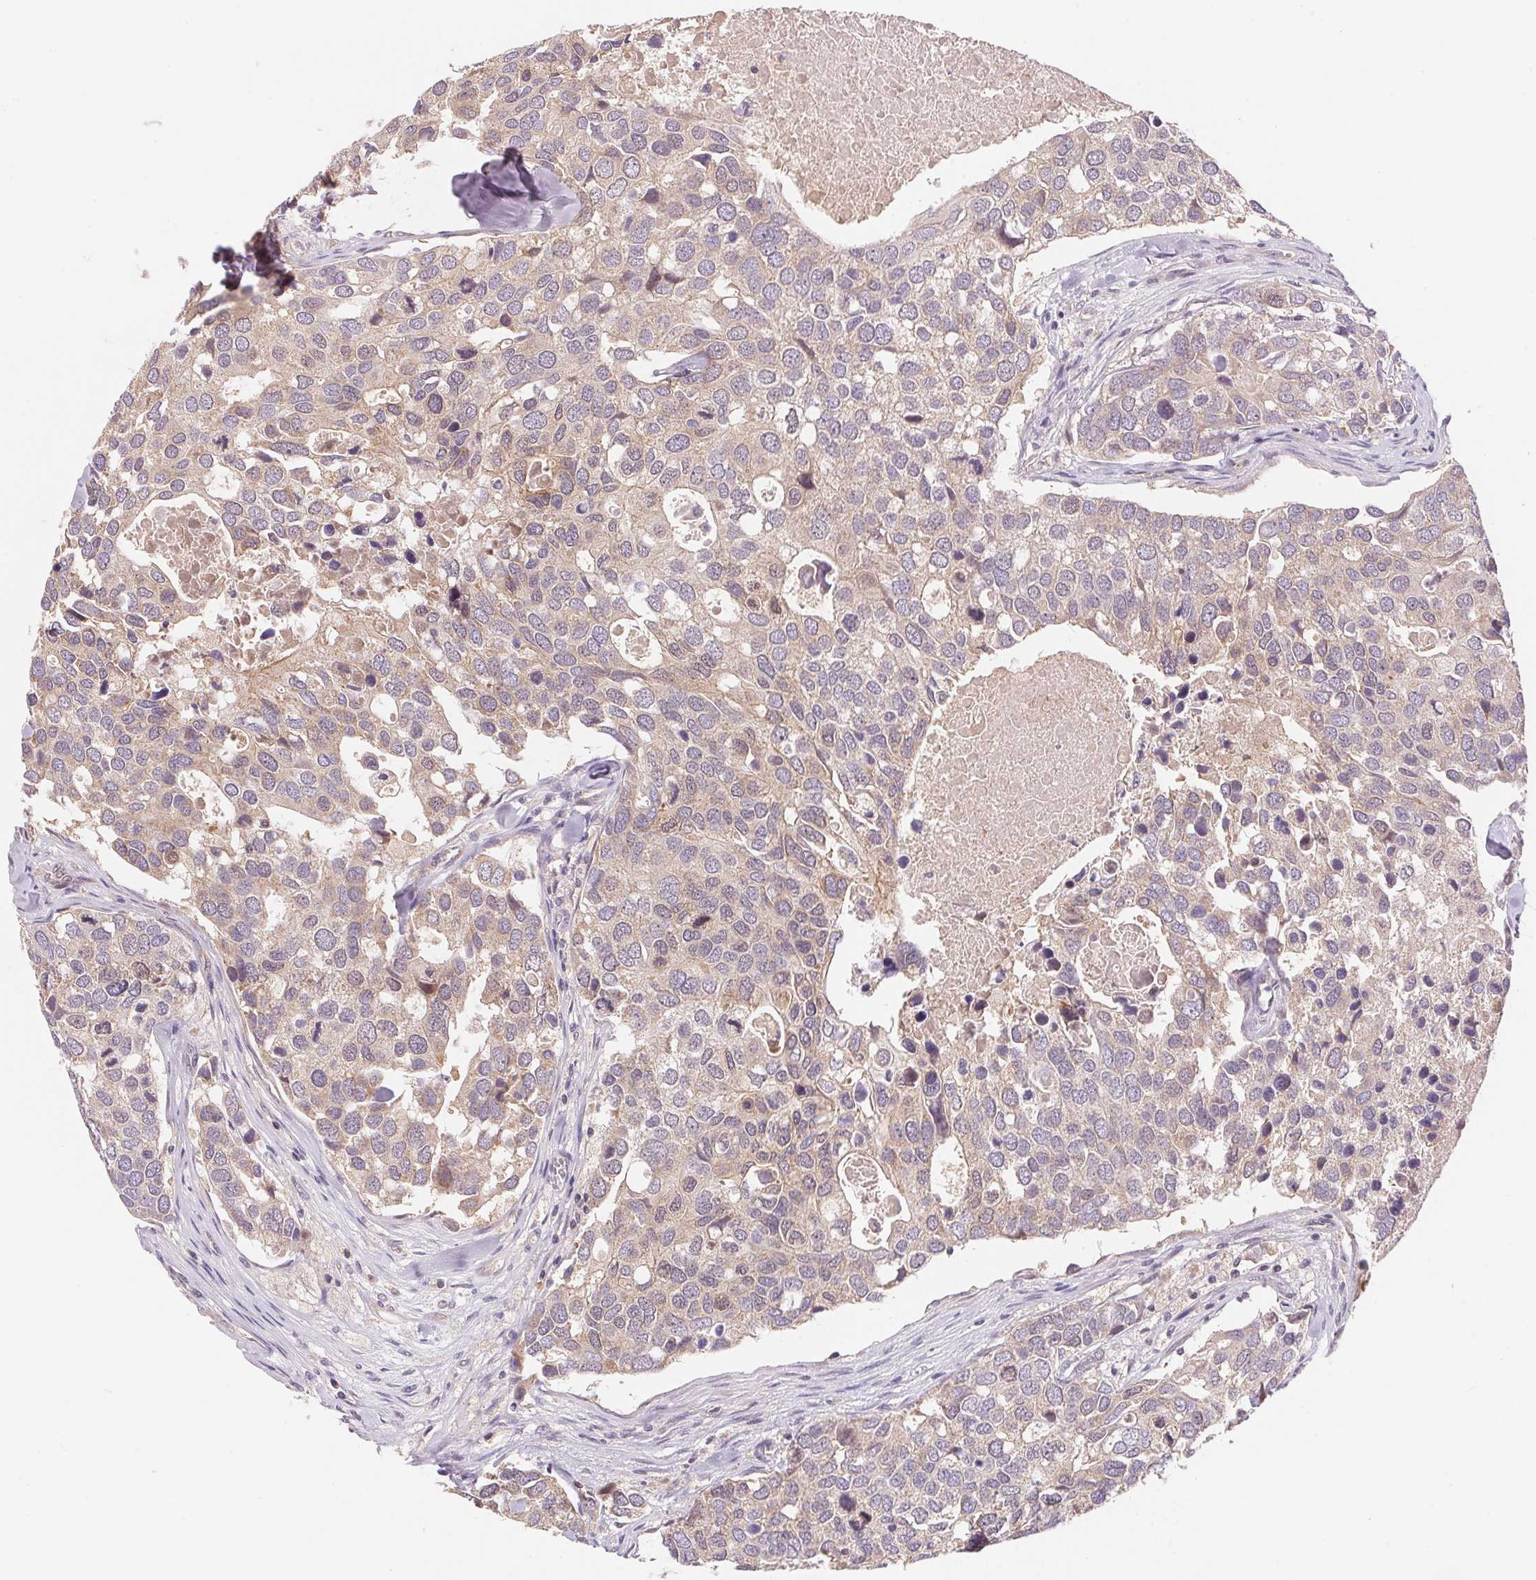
{"staining": {"intensity": "weak", "quantity": "<25%", "location": "cytoplasmic/membranous"}, "tissue": "breast cancer", "cell_type": "Tumor cells", "image_type": "cancer", "snomed": [{"axis": "morphology", "description": "Duct carcinoma"}, {"axis": "topography", "description": "Breast"}], "caption": "This photomicrograph is of invasive ductal carcinoma (breast) stained with immunohistochemistry (IHC) to label a protein in brown with the nuclei are counter-stained blue. There is no positivity in tumor cells. The staining is performed using DAB (3,3'-diaminobenzidine) brown chromogen with nuclei counter-stained in using hematoxylin.", "gene": "BNIP5", "patient": {"sex": "female", "age": 83}}